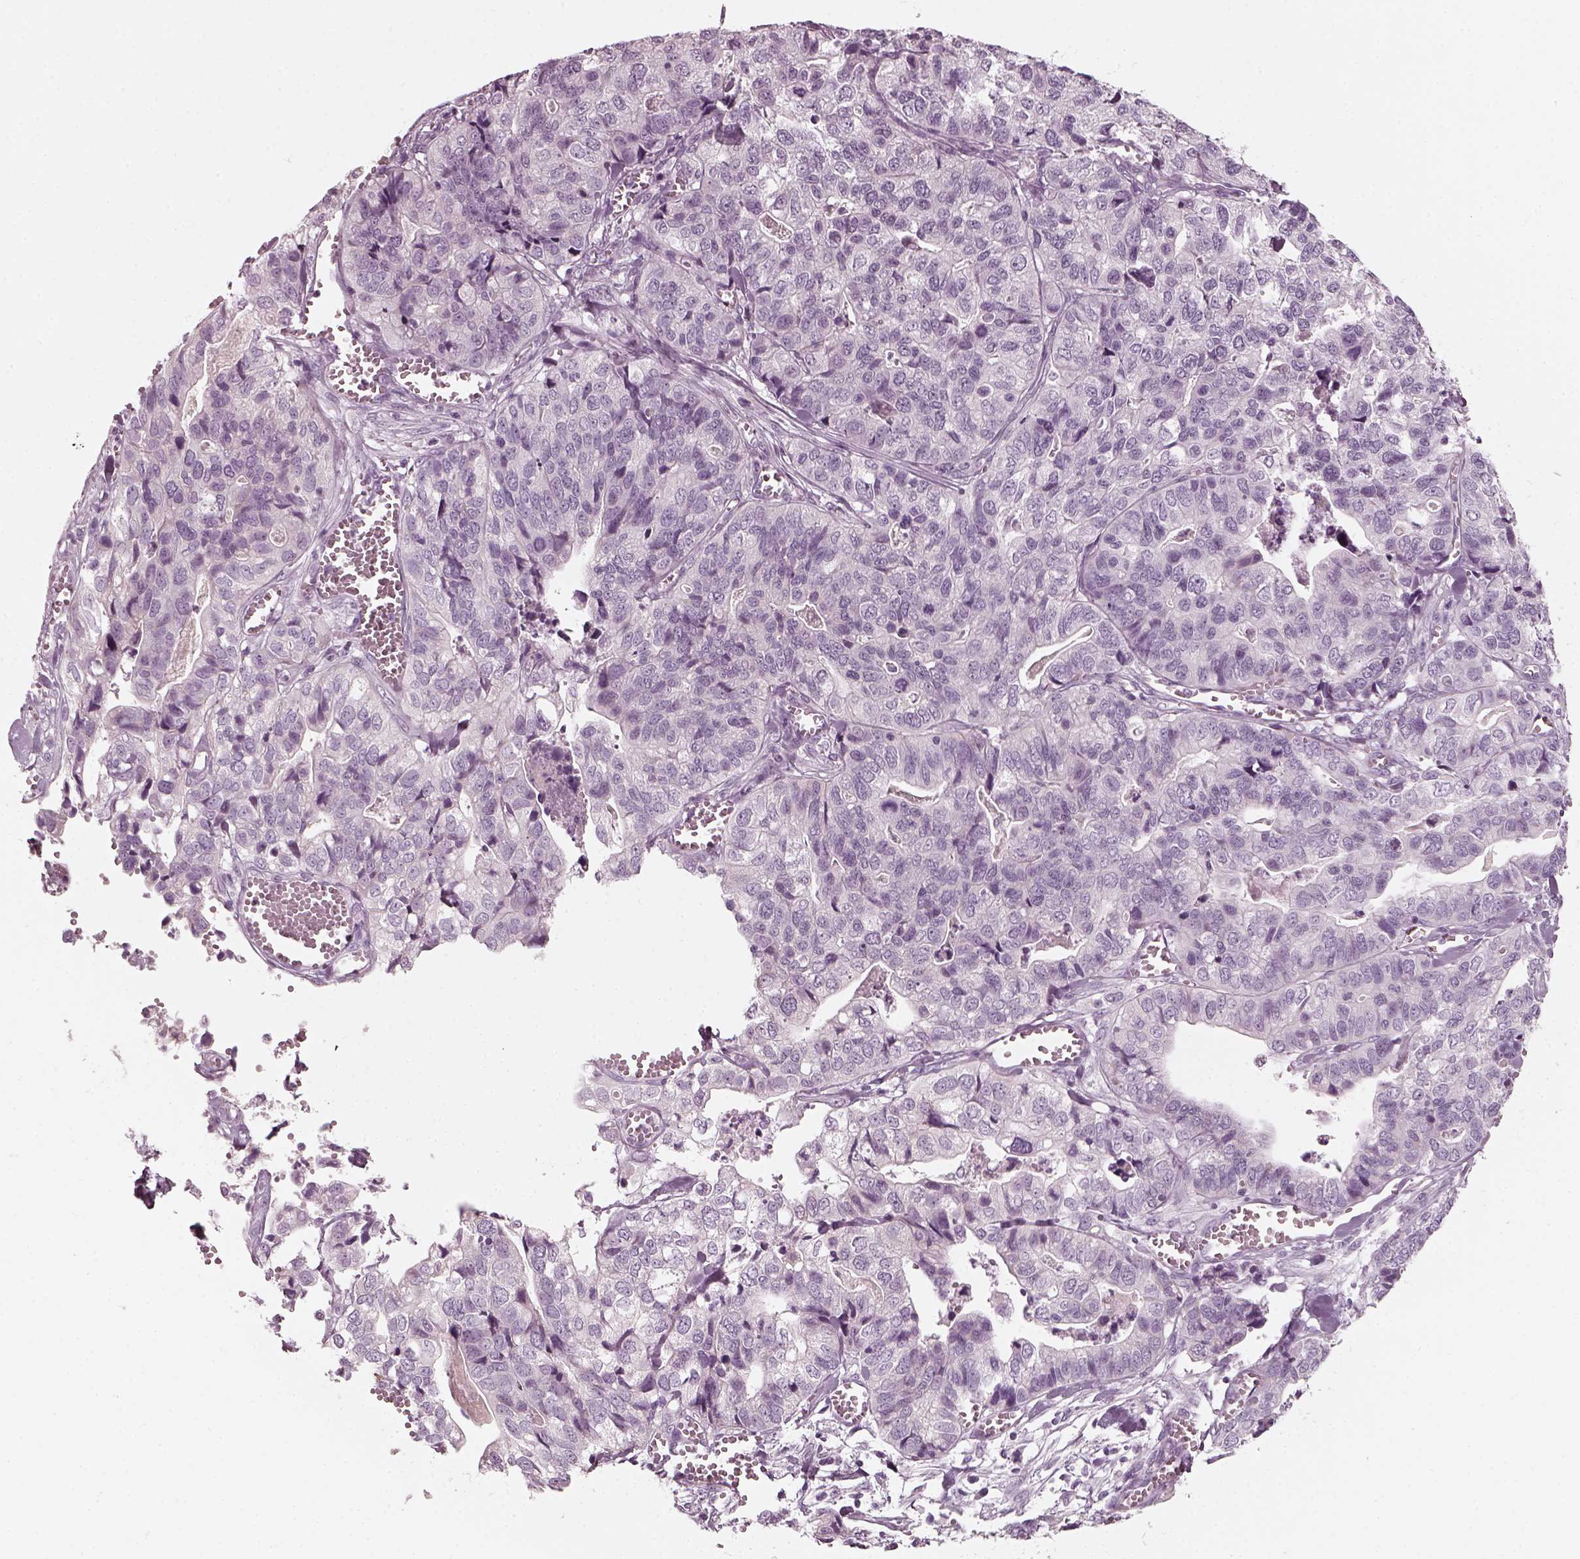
{"staining": {"intensity": "negative", "quantity": "none", "location": "none"}, "tissue": "stomach cancer", "cell_type": "Tumor cells", "image_type": "cancer", "snomed": [{"axis": "morphology", "description": "Adenocarcinoma, NOS"}, {"axis": "topography", "description": "Stomach, upper"}], "caption": "The micrograph demonstrates no staining of tumor cells in stomach adenocarcinoma.", "gene": "CNTN1", "patient": {"sex": "female", "age": 67}}